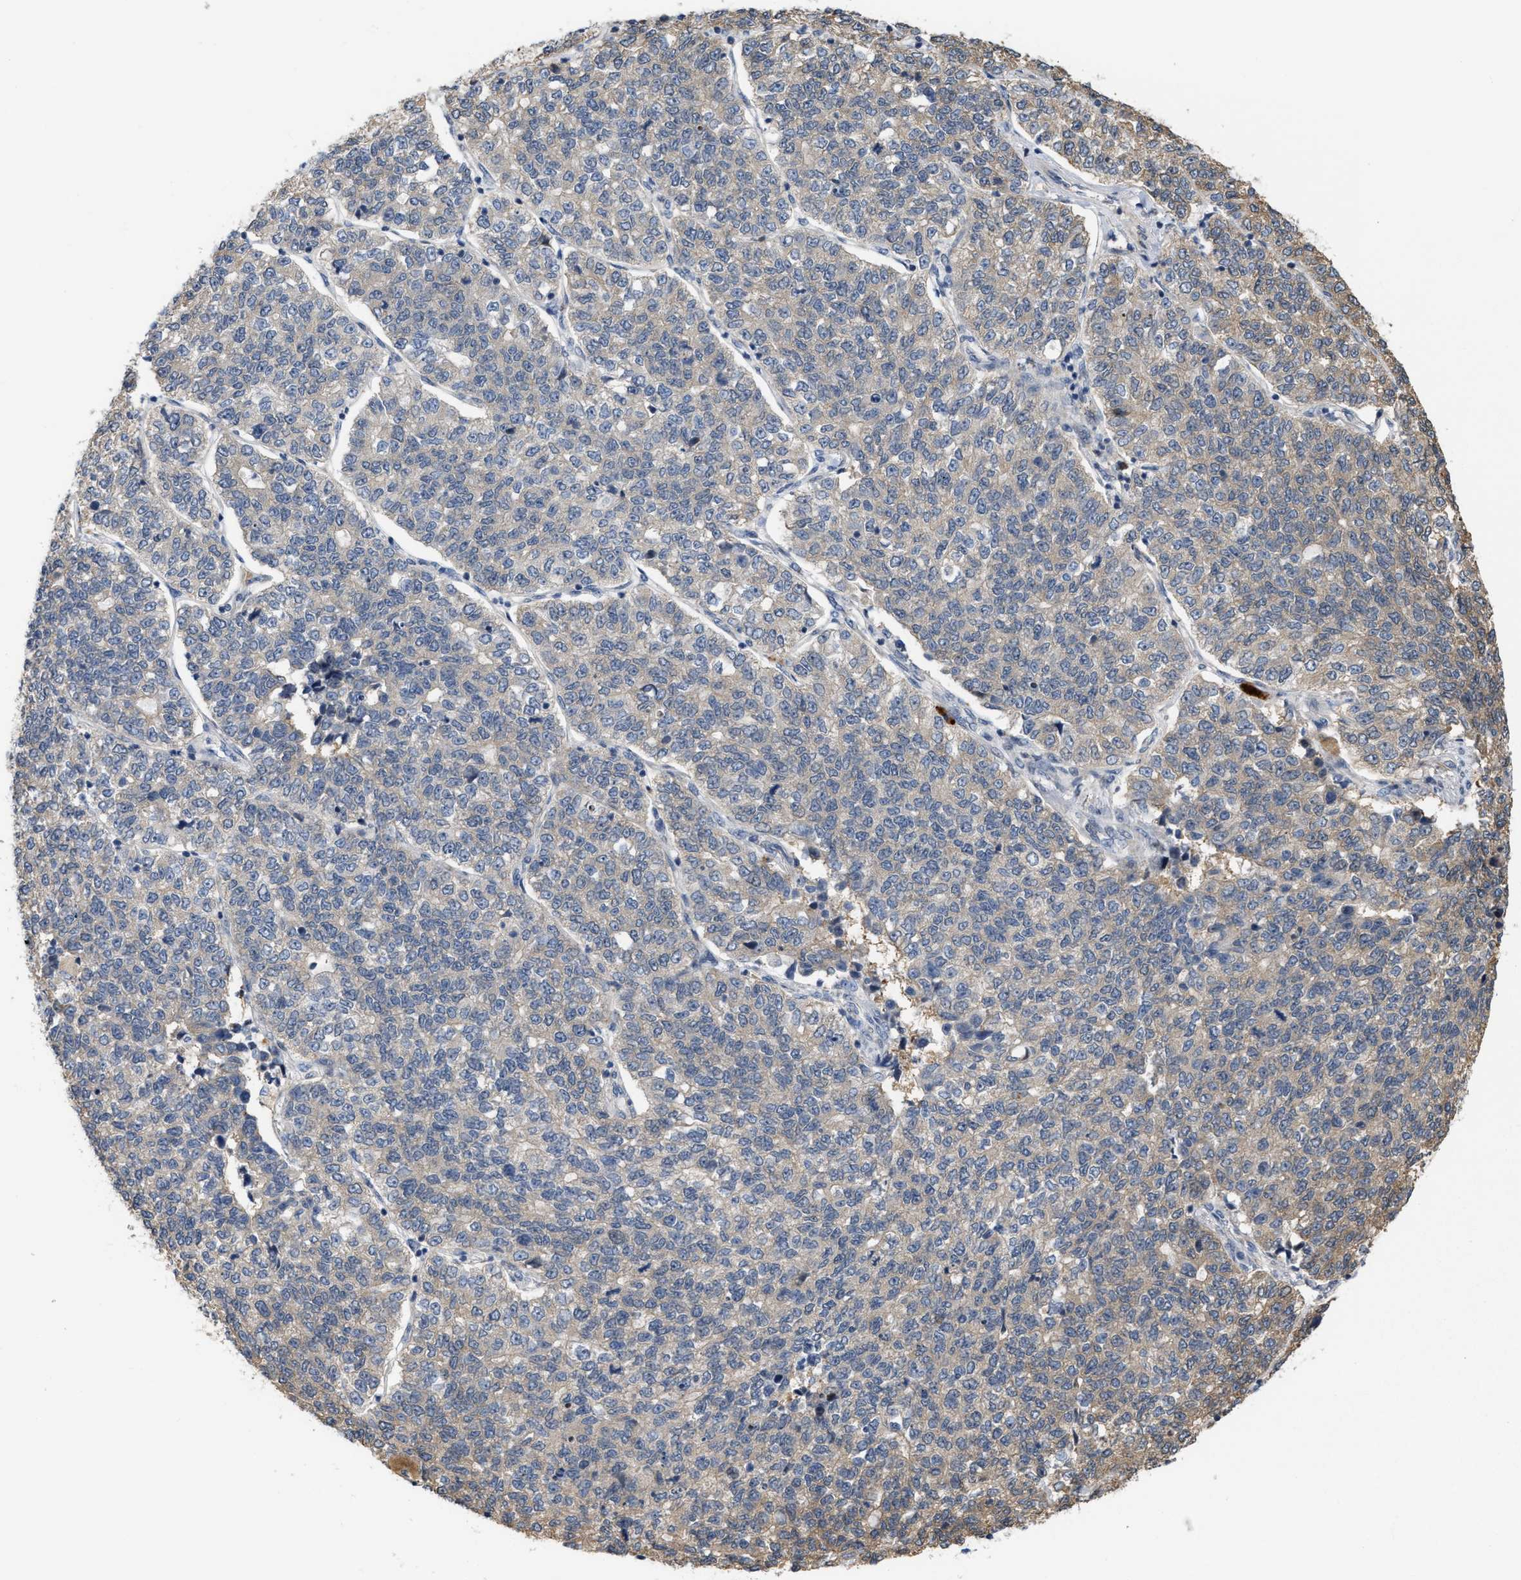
{"staining": {"intensity": "weak", "quantity": "25%-75%", "location": "cytoplasmic/membranous"}, "tissue": "lung cancer", "cell_type": "Tumor cells", "image_type": "cancer", "snomed": [{"axis": "morphology", "description": "Adenocarcinoma, NOS"}, {"axis": "topography", "description": "Lung"}], "caption": "High-power microscopy captured an immunohistochemistry image of lung cancer, revealing weak cytoplasmic/membranous expression in approximately 25%-75% of tumor cells.", "gene": "CSNK1A1", "patient": {"sex": "male", "age": 49}}